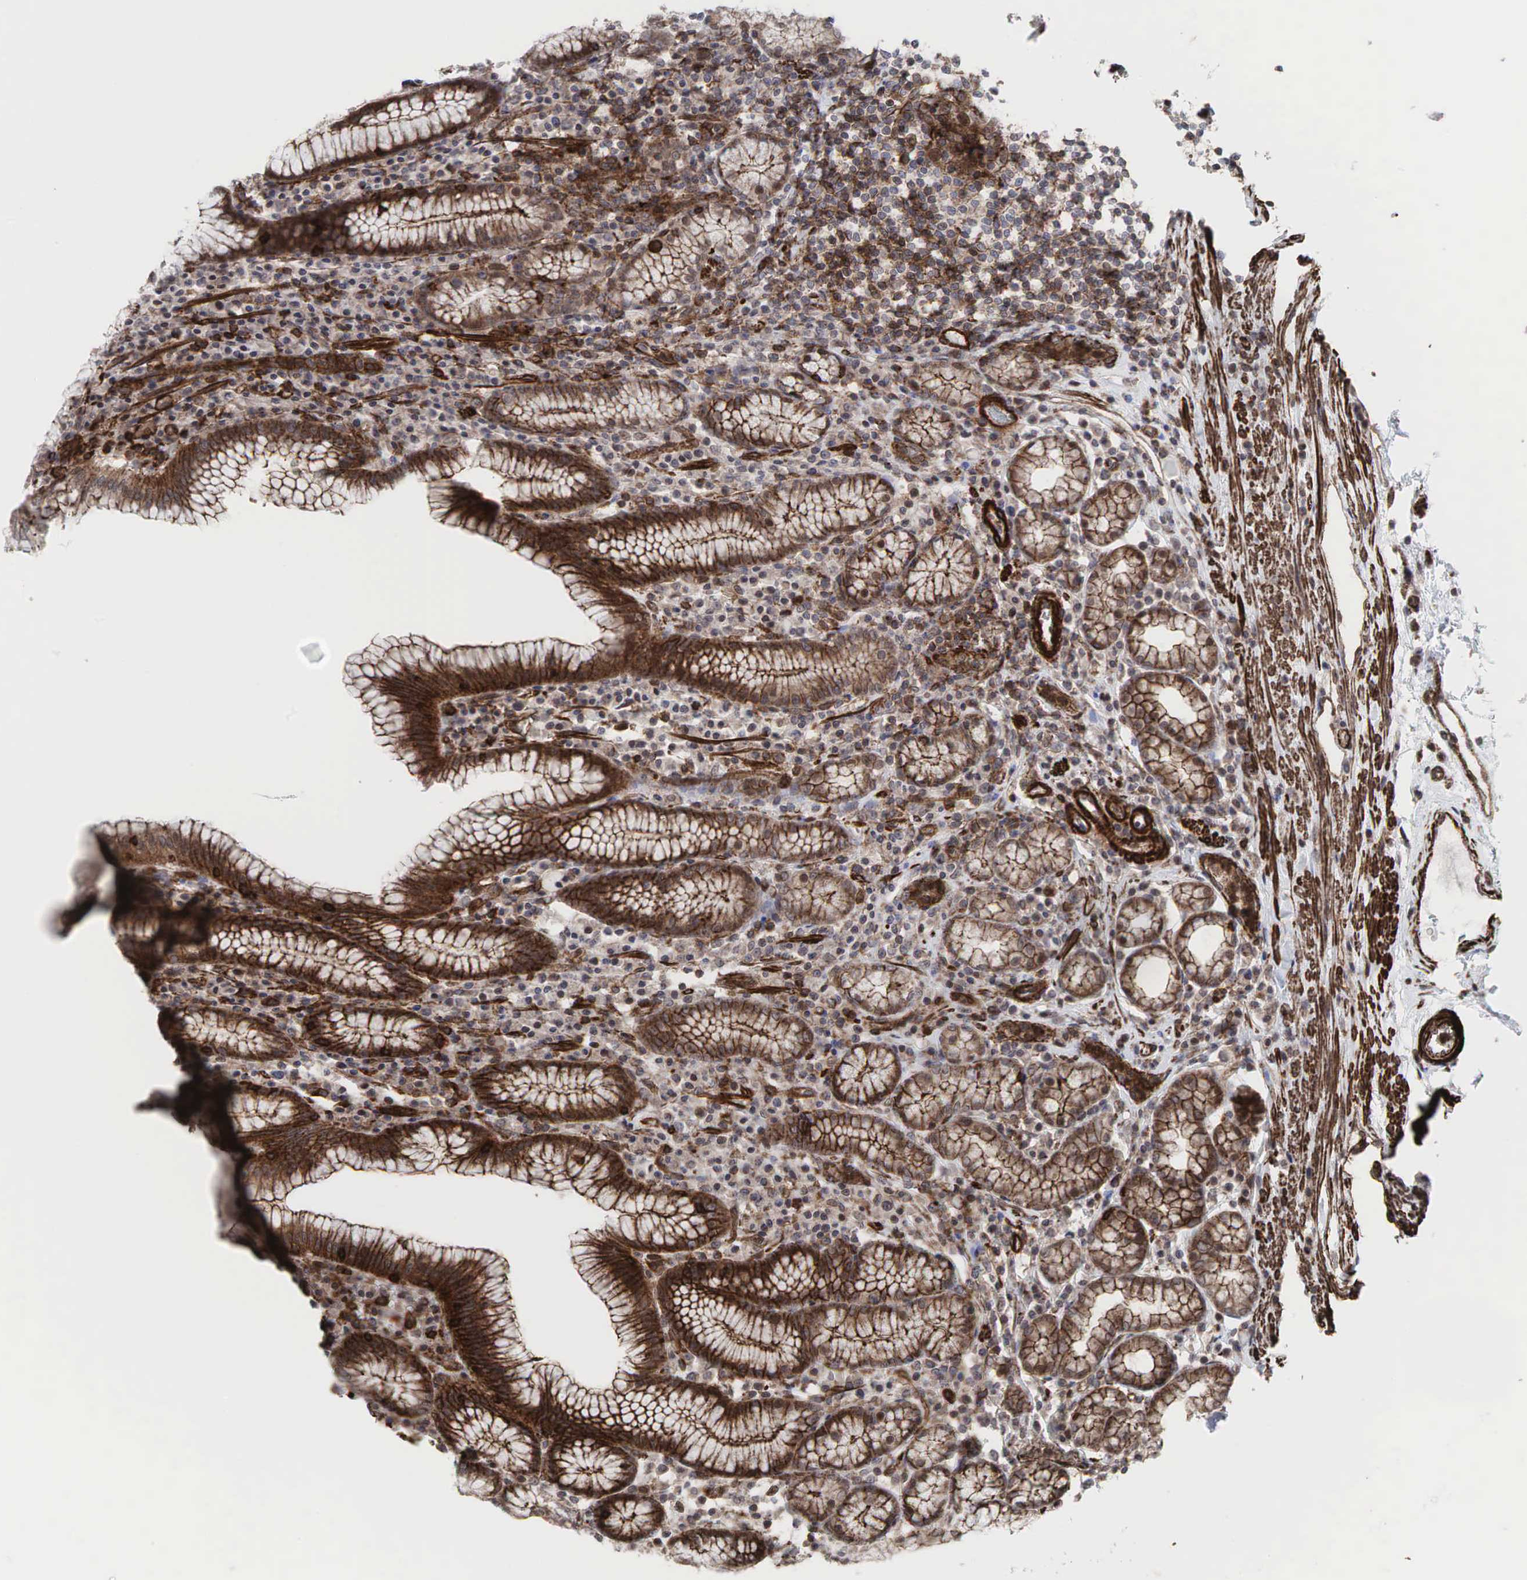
{"staining": {"intensity": "moderate", "quantity": ">75%", "location": "cytoplasmic/membranous"}, "tissue": "stomach", "cell_type": "Glandular cells", "image_type": "normal", "snomed": [{"axis": "morphology", "description": "Normal tissue, NOS"}, {"axis": "topography", "description": "Stomach, lower"}], "caption": "Brown immunohistochemical staining in normal stomach reveals moderate cytoplasmic/membranous staining in approximately >75% of glandular cells.", "gene": "GPRASP1", "patient": {"sex": "male", "age": 58}}